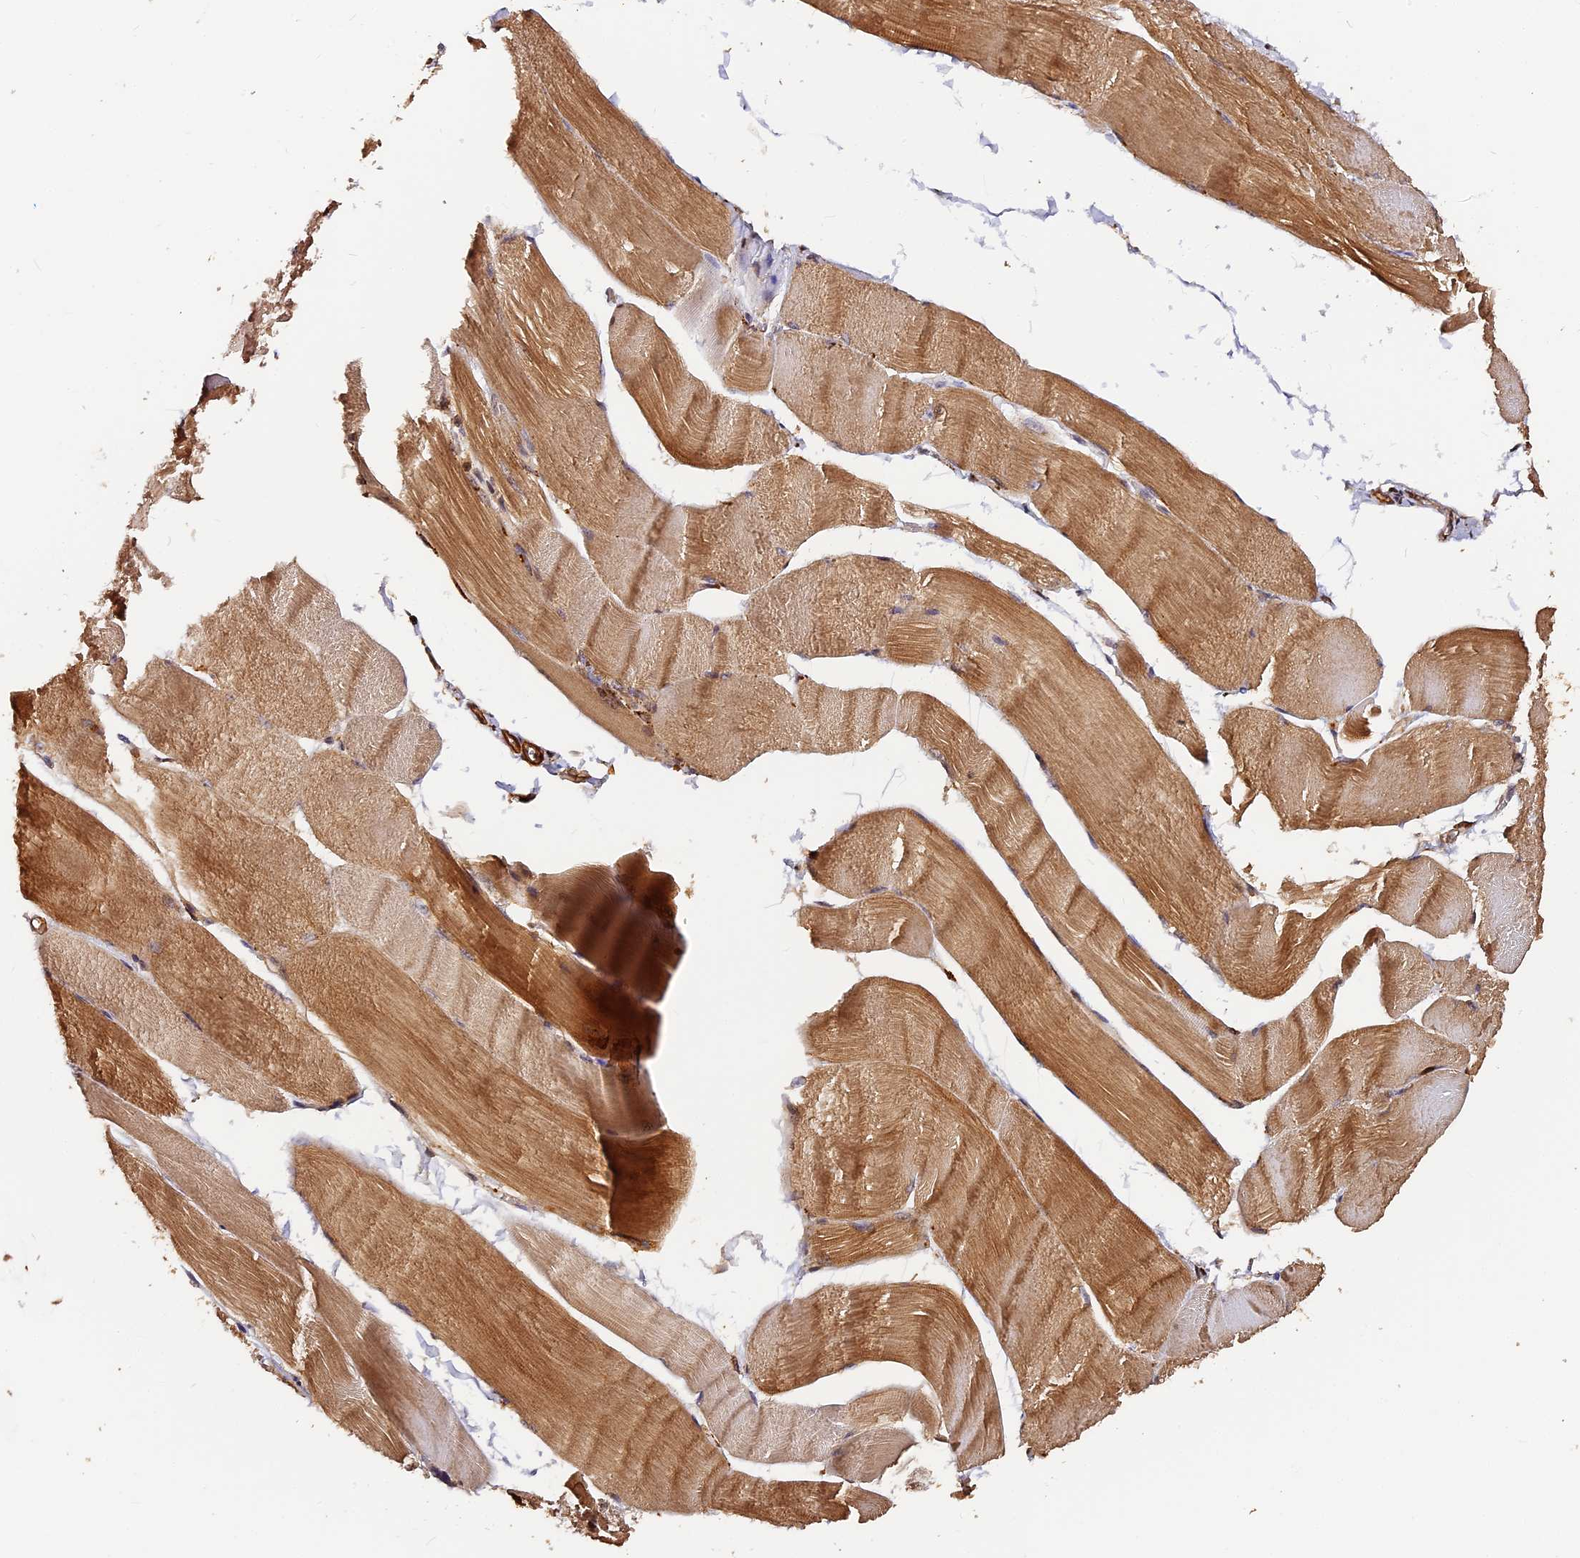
{"staining": {"intensity": "moderate", "quantity": ">75%", "location": "cytoplasmic/membranous"}, "tissue": "skeletal muscle", "cell_type": "Myocytes", "image_type": "normal", "snomed": [{"axis": "morphology", "description": "Normal tissue, NOS"}, {"axis": "morphology", "description": "Basal cell carcinoma"}, {"axis": "topography", "description": "Skeletal muscle"}], "caption": "About >75% of myocytes in normal human skeletal muscle display moderate cytoplasmic/membranous protein positivity as visualized by brown immunohistochemical staining.", "gene": "MMP15", "patient": {"sex": "female", "age": 64}}